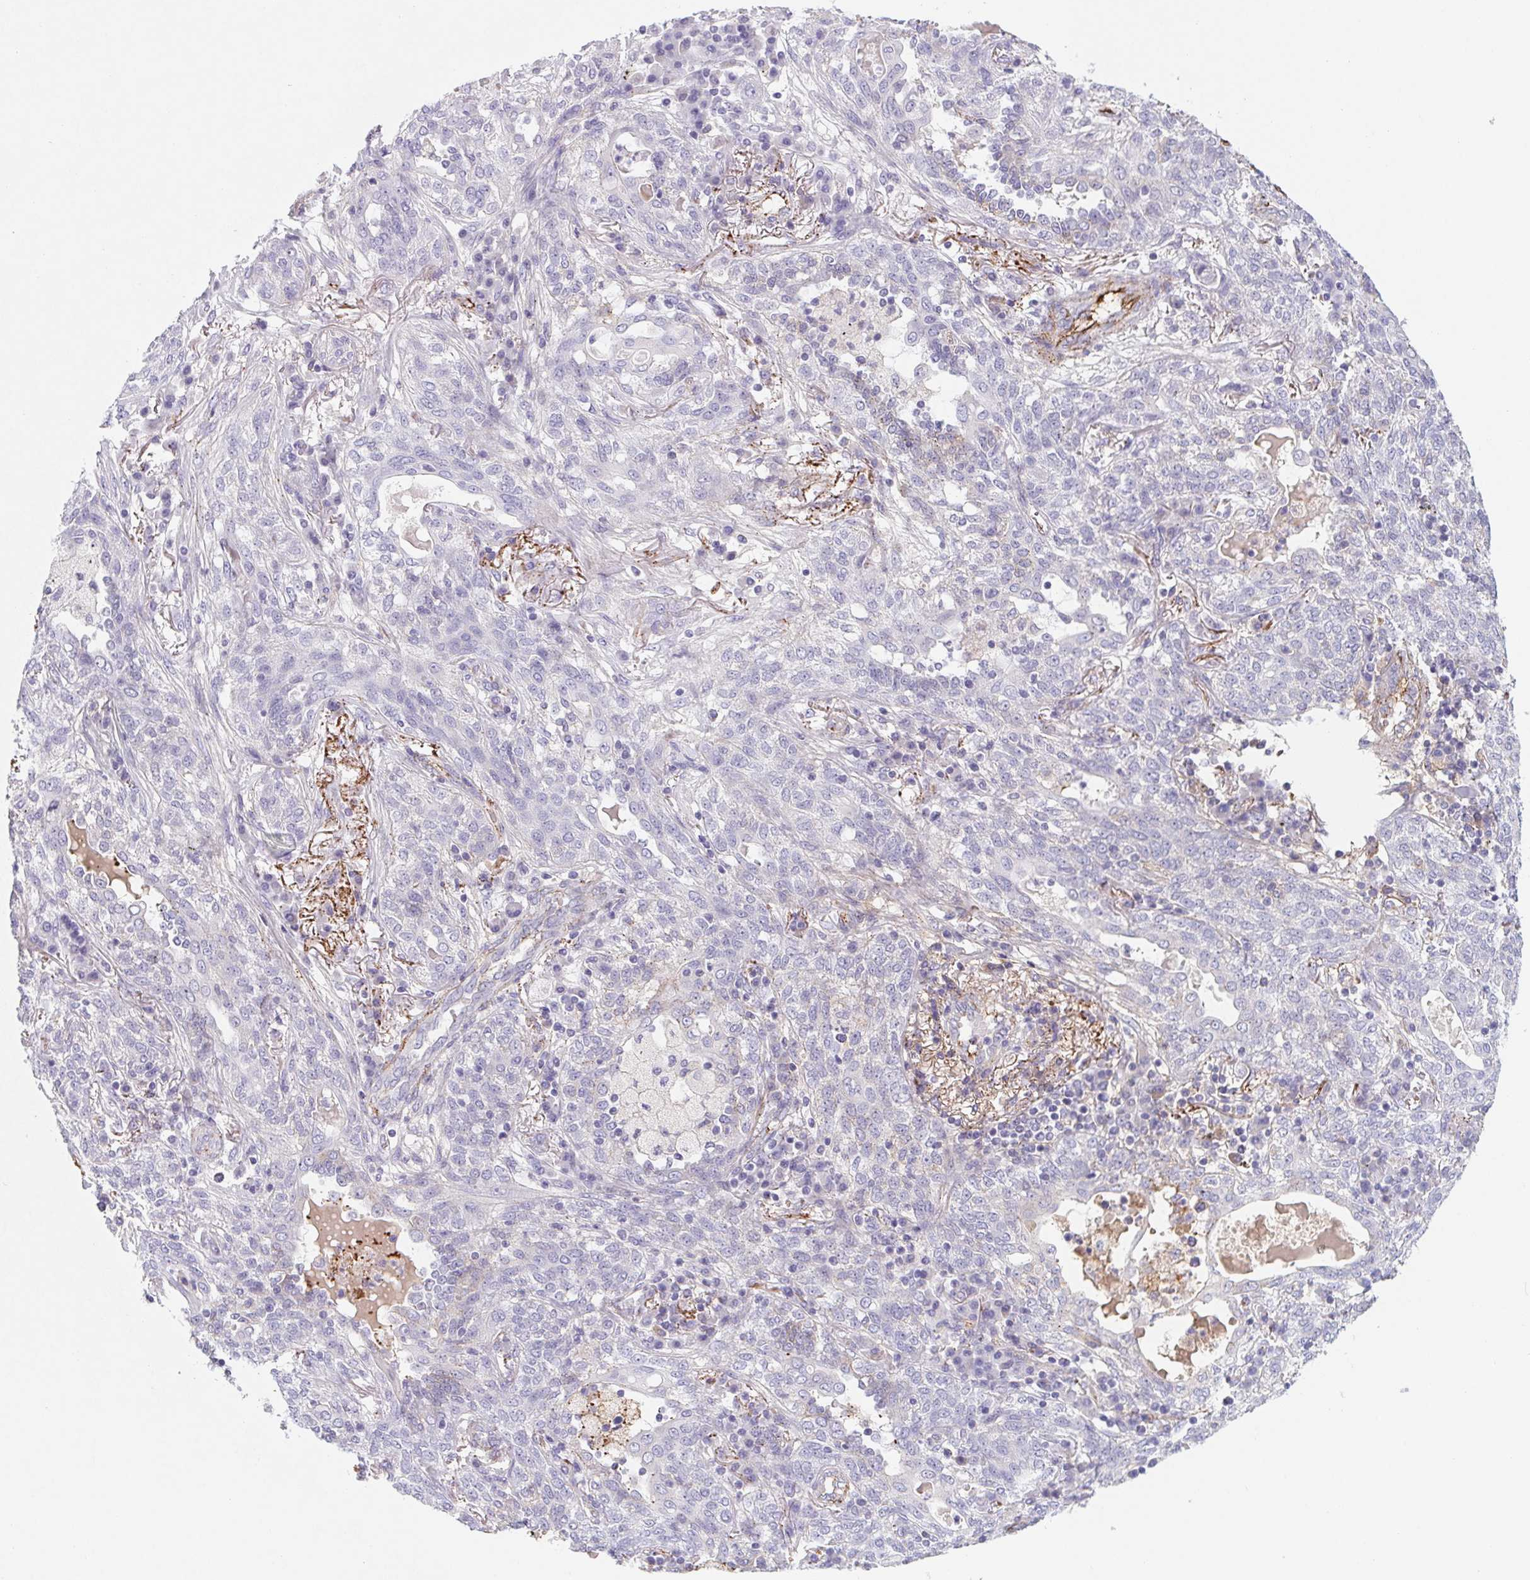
{"staining": {"intensity": "negative", "quantity": "none", "location": "none"}, "tissue": "lung cancer", "cell_type": "Tumor cells", "image_type": "cancer", "snomed": [{"axis": "morphology", "description": "Squamous cell carcinoma, NOS"}, {"axis": "topography", "description": "Lung"}], "caption": "This image is of lung cancer stained with immunohistochemistry (IHC) to label a protein in brown with the nuclei are counter-stained blue. There is no staining in tumor cells.", "gene": "LPA", "patient": {"sex": "female", "age": 70}}